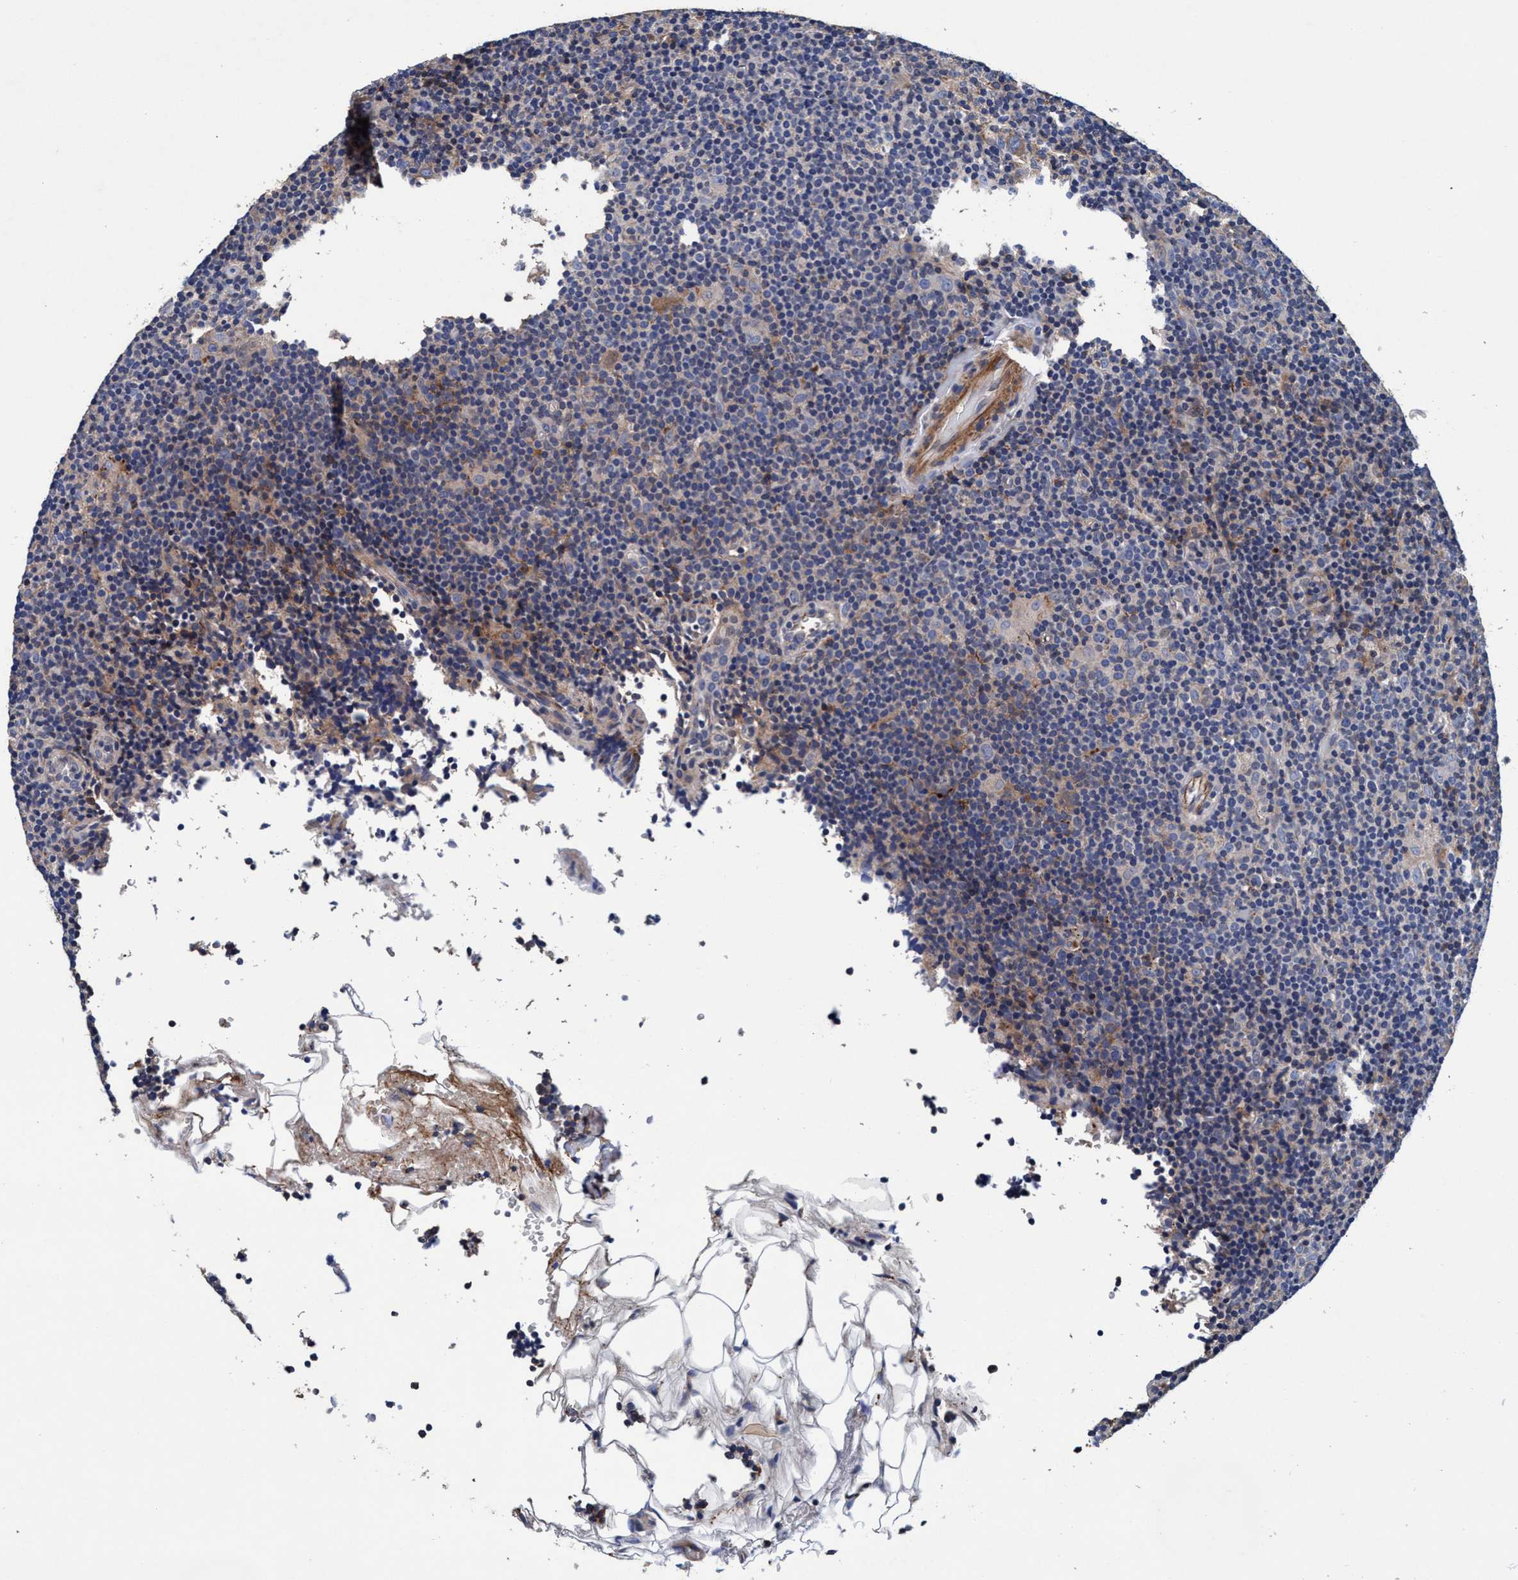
{"staining": {"intensity": "negative", "quantity": "none", "location": "none"}, "tissue": "lymphoma", "cell_type": "Tumor cells", "image_type": "cancer", "snomed": [{"axis": "morphology", "description": "Hodgkin's disease, NOS"}, {"axis": "topography", "description": "Lymph node"}], "caption": "Immunohistochemical staining of human Hodgkin's disease reveals no significant expression in tumor cells.", "gene": "RNF208", "patient": {"sex": "female", "age": 57}}